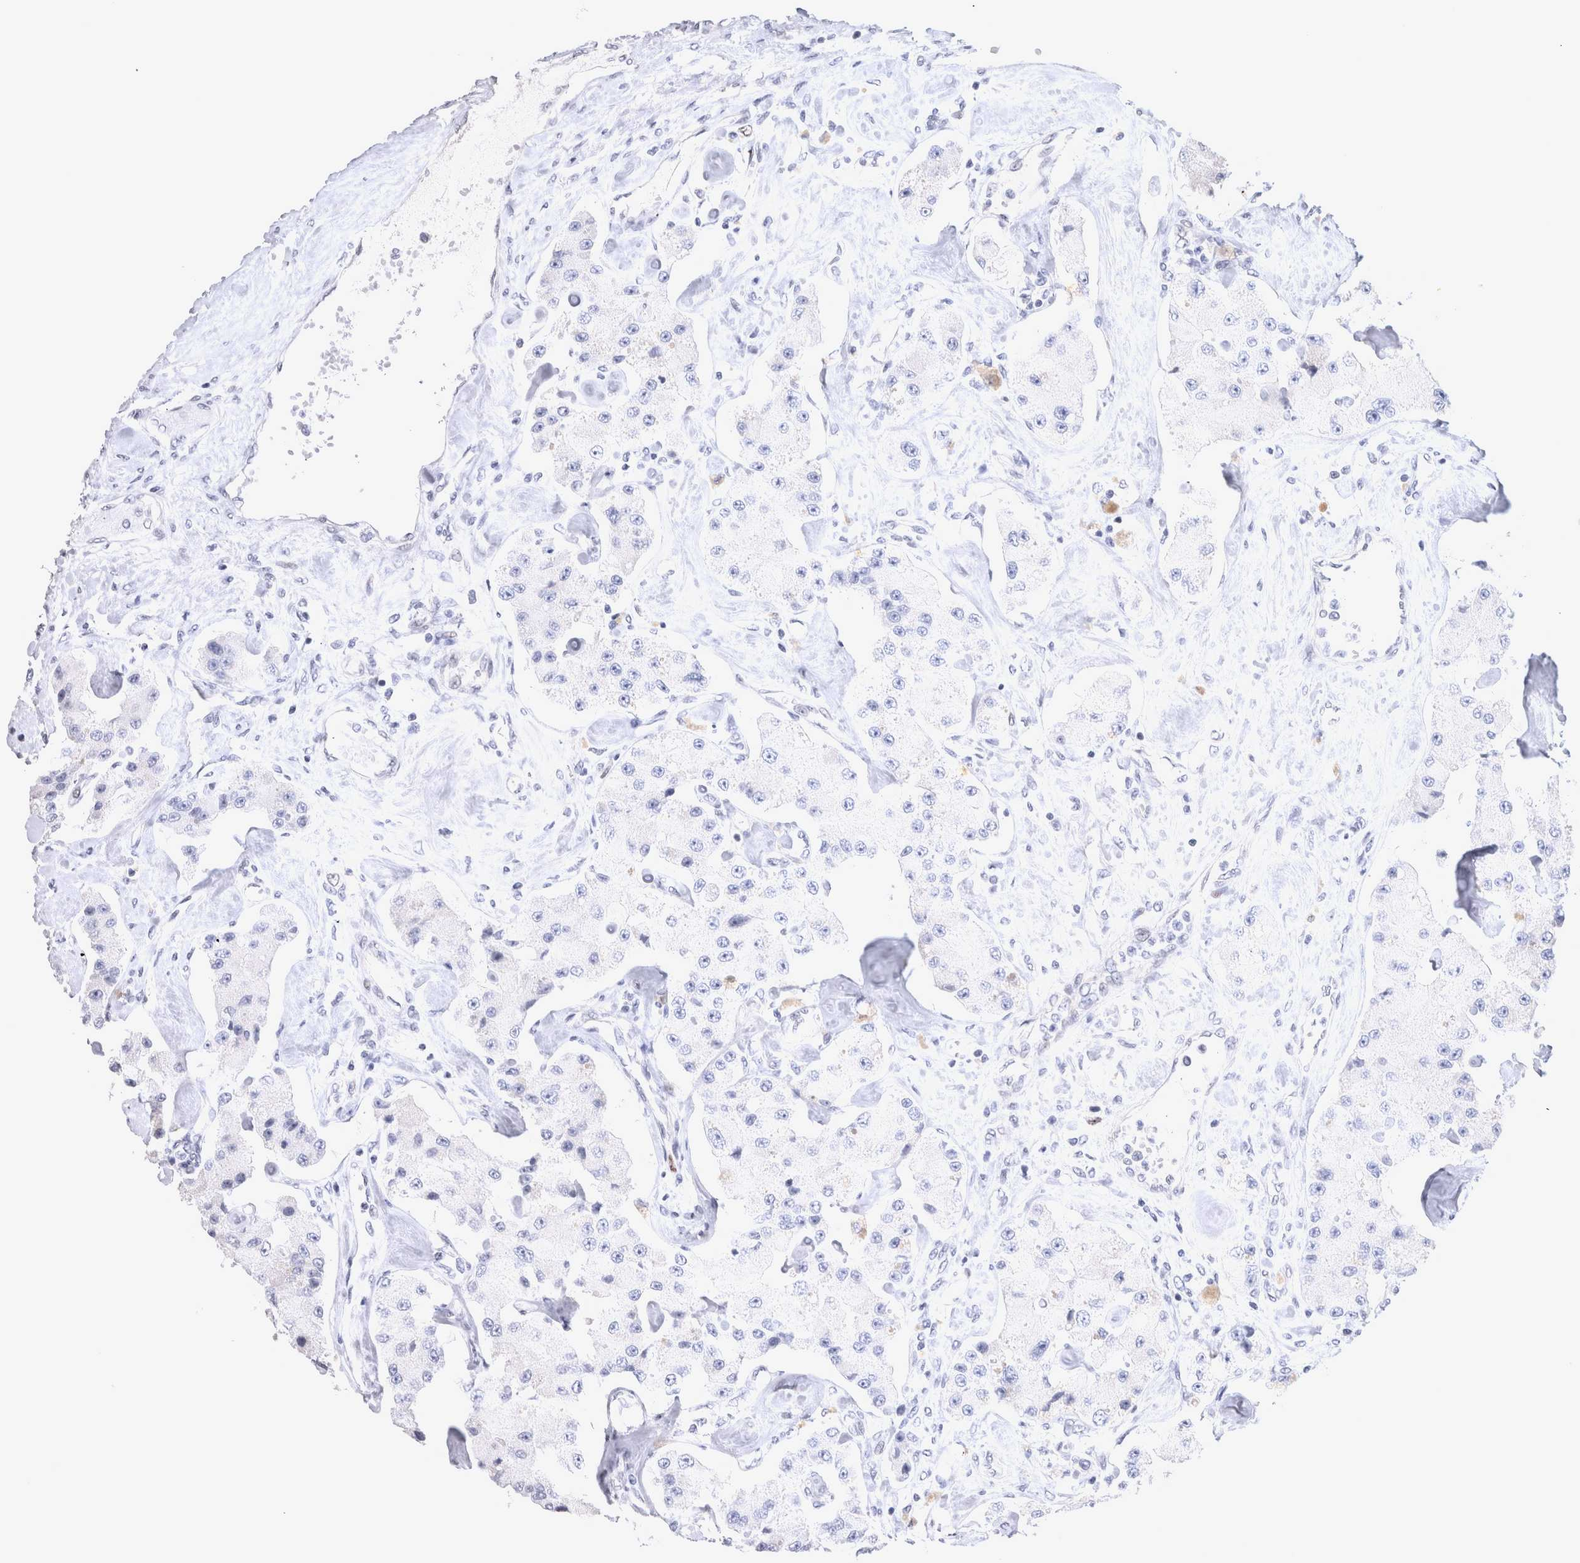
{"staining": {"intensity": "negative", "quantity": "none", "location": "none"}, "tissue": "carcinoid", "cell_type": "Tumor cells", "image_type": "cancer", "snomed": [{"axis": "morphology", "description": "Carcinoid, malignant, NOS"}, {"axis": "topography", "description": "Pancreas"}], "caption": "High power microscopy histopathology image of an immunohistochemistry histopathology image of carcinoid, revealing no significant expression in tumor cells. Nuclei are stained in blue.", "gene": "KIF18B", "patient": {"sex": "male", "age": 41}}